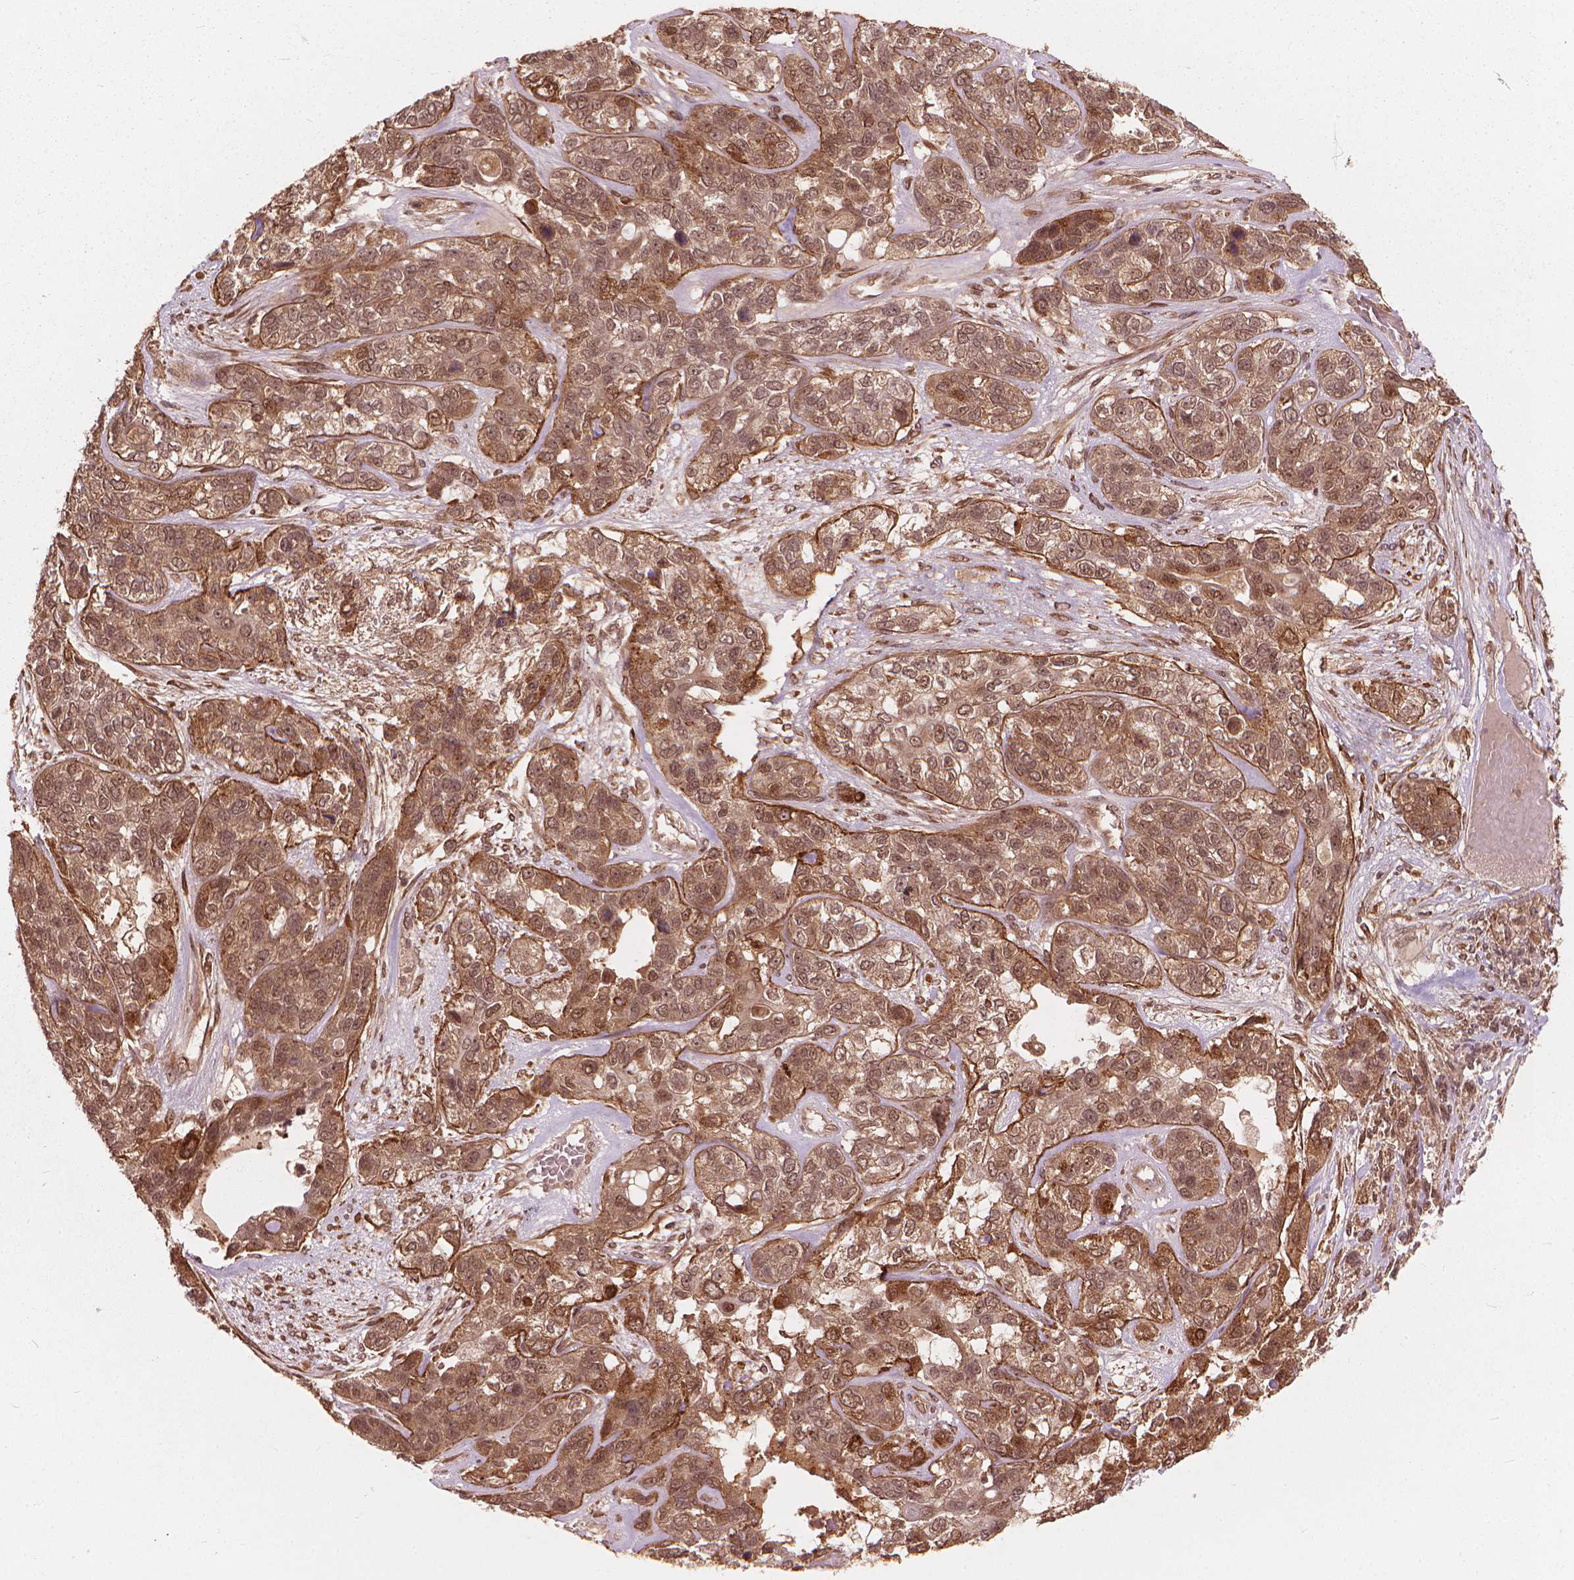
{"staining": {"intensity": "moderate", "quantity": ">75%", "location": "cytoplasmic/membranous,nuclear"}, "tissue": "lung cancer", "cell_type": "Tumor cells", "image_type": "cancer", "snomed": [{"axis": "morphology", "description": "Squamous cell carcinoma, NOS"}, {"axis": "topography", "description": "Lung"}], "caption": "Immunohistochemistry staining of squamous cell carcinoma (lung), which demonstrates medium levels of moderate cytoplasmic/membranous and nuclear positivity in approximately >75% of tumor cells indicating moderate cytoplasmic/membranous and nuclear protein expression. The staining was performed using DAB (3,3'-diaminobenzidine) (brown) for protein detection and nuclei were counterstained in hematoxylin (blue).", "gene": "SSU72", "patient": {"sex": "female", "age": 70}}